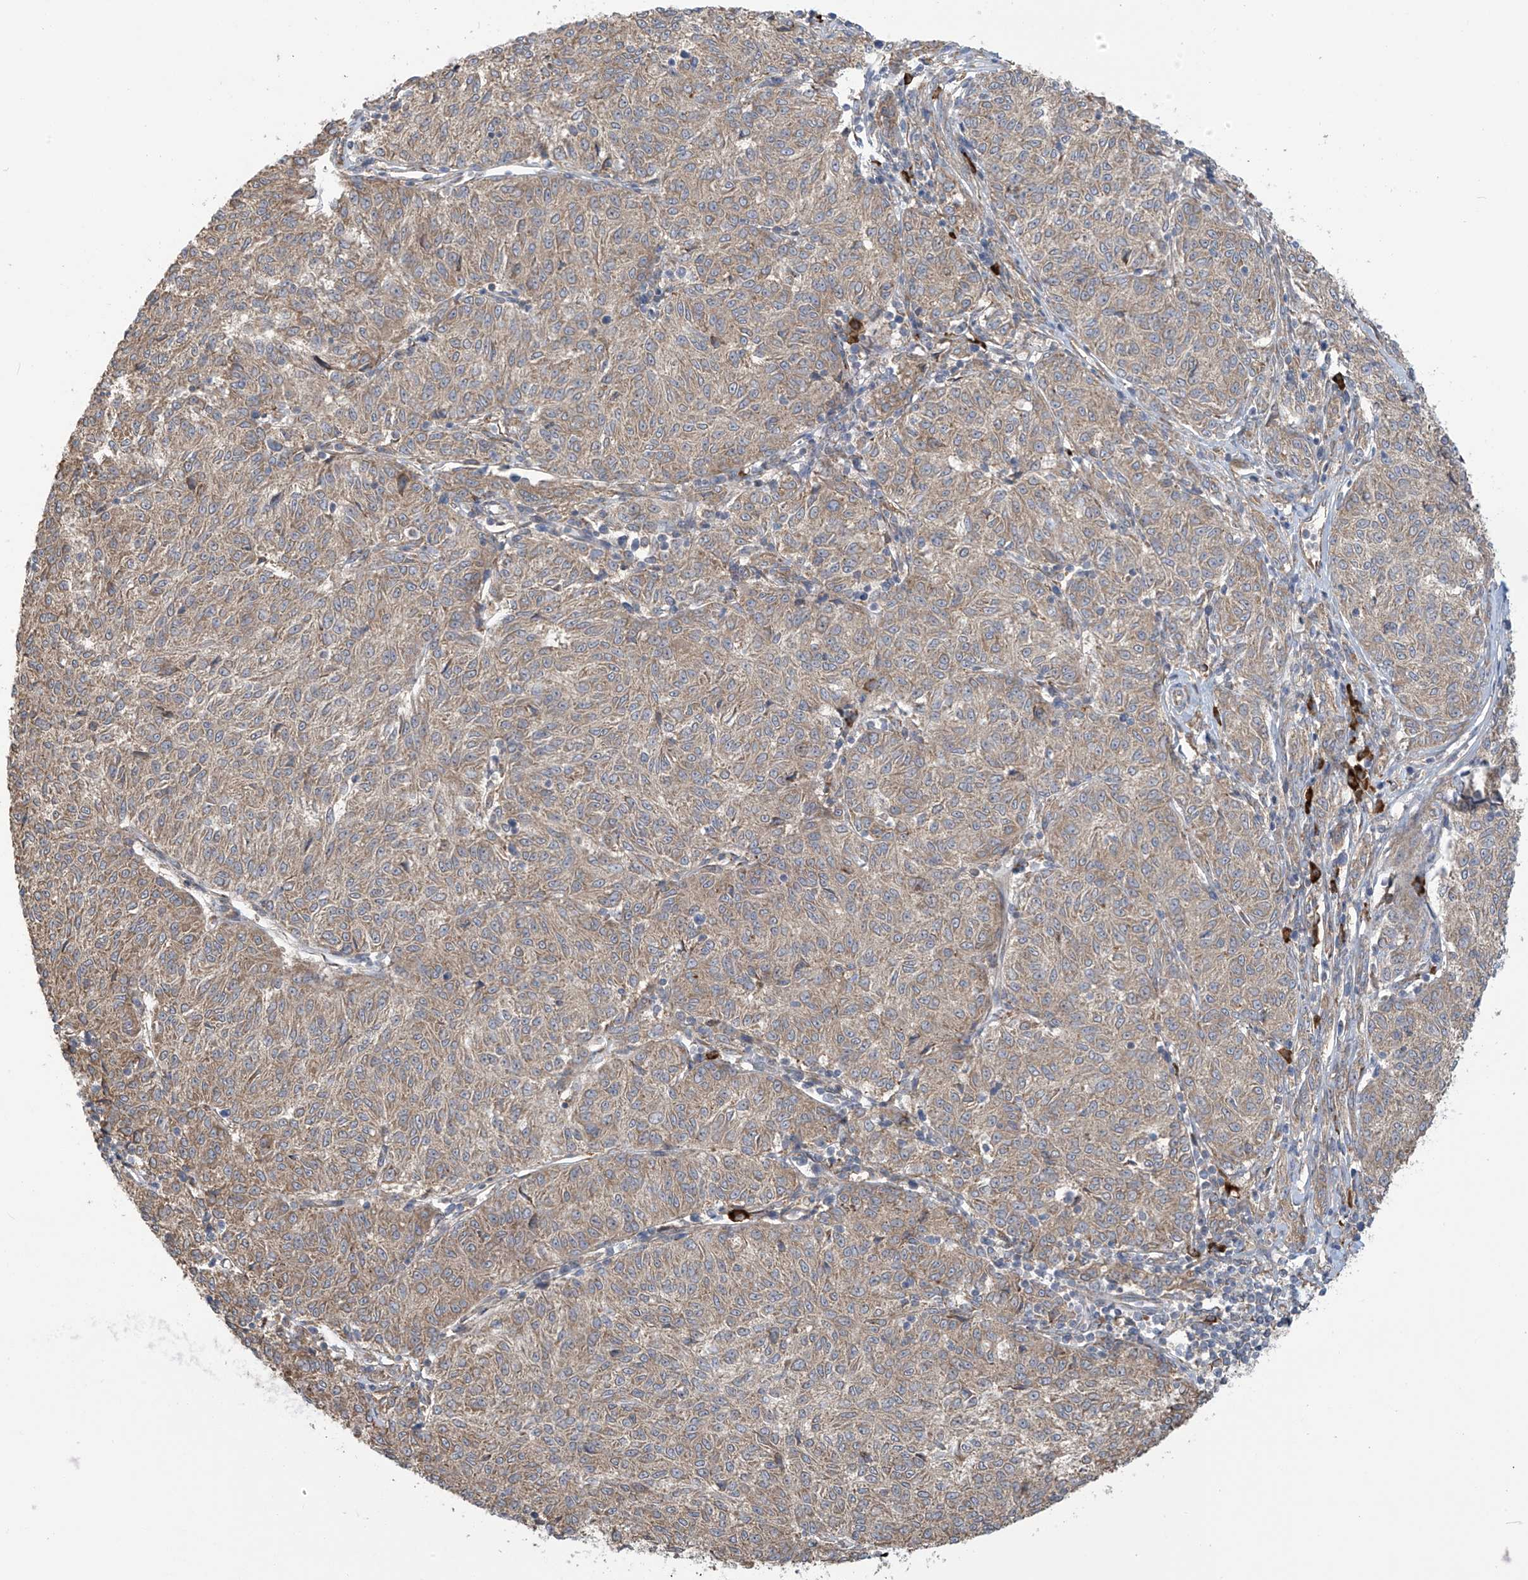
{"staining": {"intensity": "weak", "quantity": "25%-75%", "location": "cytoplasmic/membranous"}, "tissue": "melanoma", "cell_type": "Tumor cells", "image_type": "cancer", "snomed": [{"axis": "morphology", "description": "Malignant melanoma, NOS"}, {"axis": "topography", "description": "Skin"}], "caption": "Immunohistochemistry image of melanoma stained for a protein (brown), which displays low levels of weak cytoplasmic/membranous staining in about 25%-75% of tumor cells.", "gene": "KIAA1522", "patient": {"sex": "female", "age": 72}}